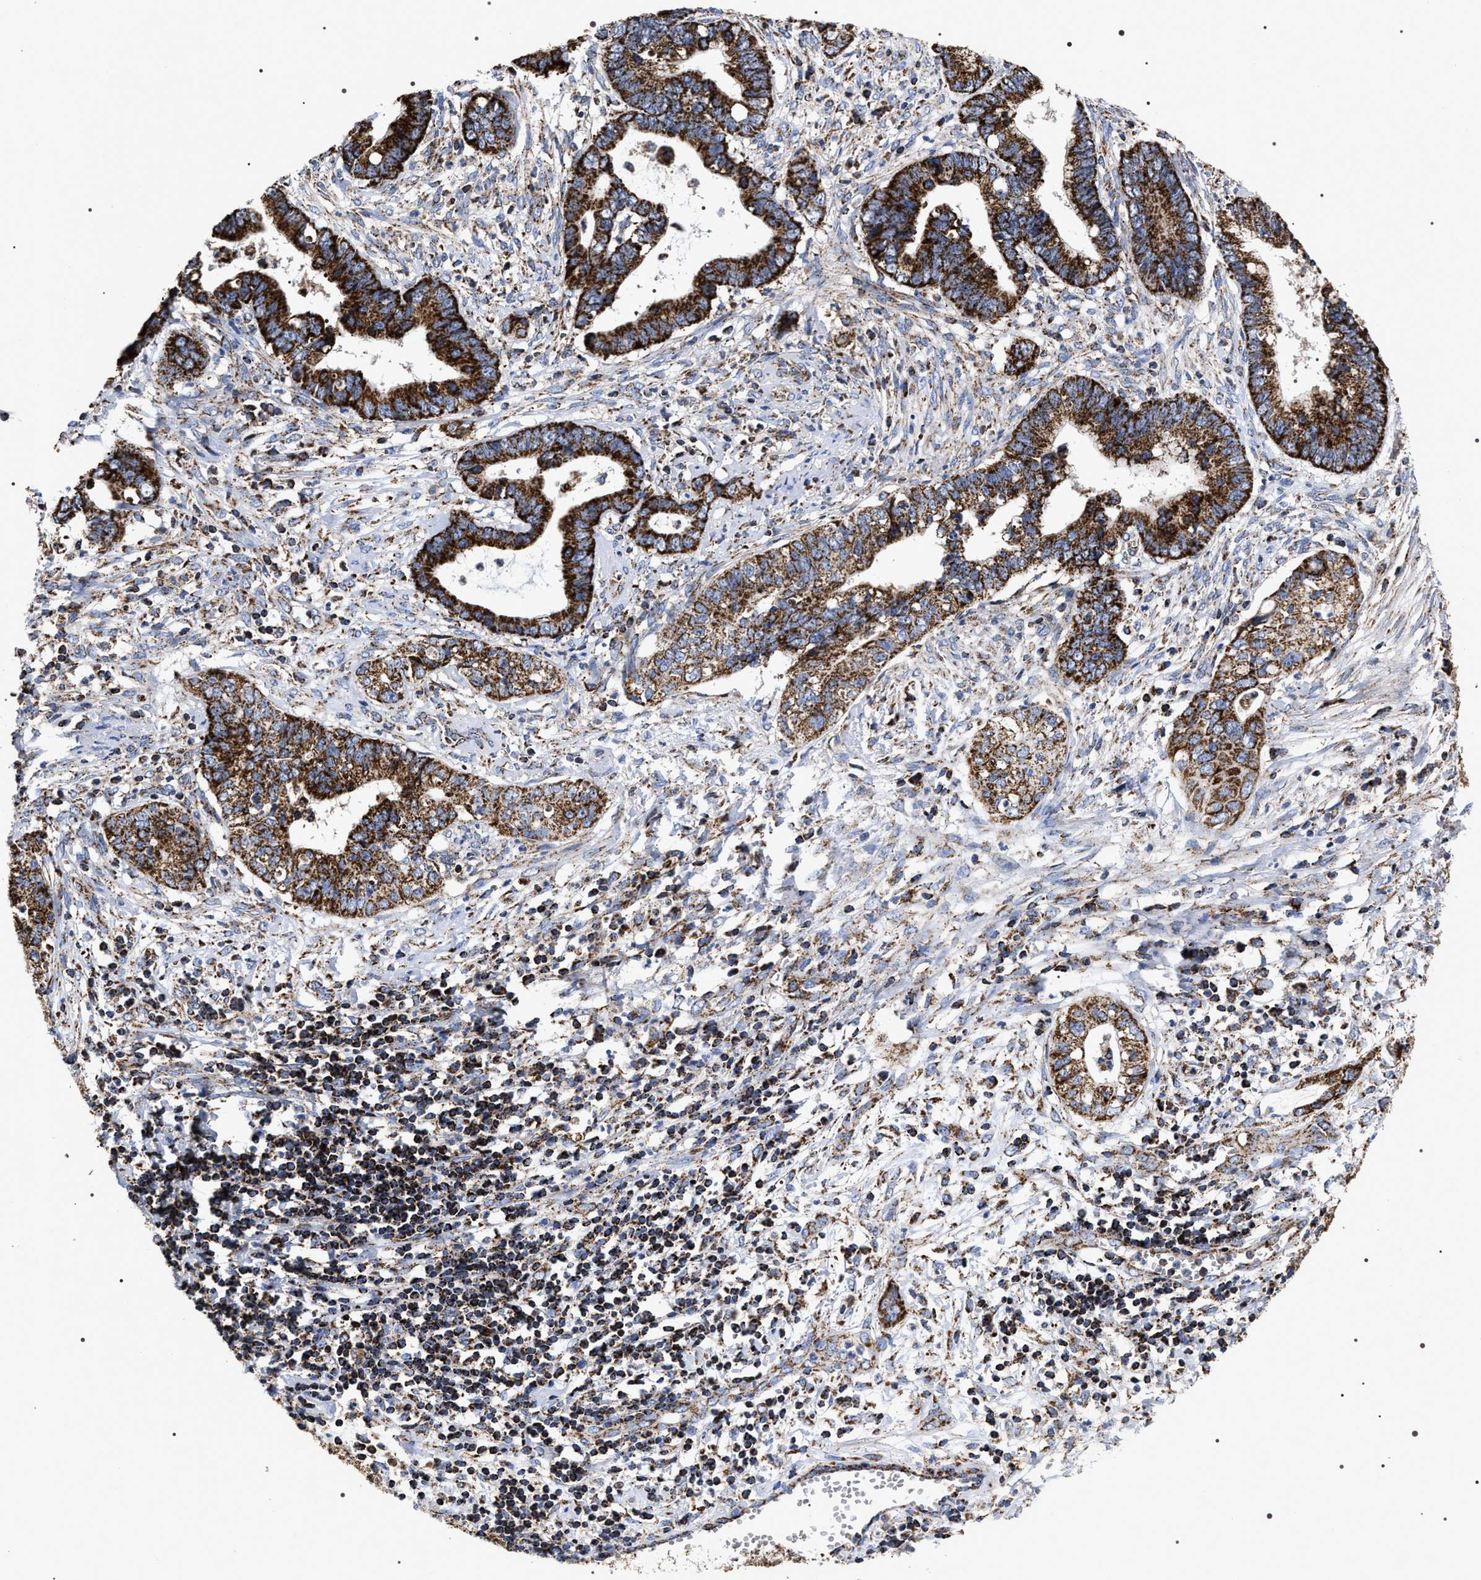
{"staining": {"intensity": "strong", "quantity": ">75%", "location": "cytoplasmic/membranous"}, "tissue": "cervical cancer", "cell_type": "Tumor cells", "image_type": "cancer", "snomed": [{"axis": "morphology", "description": "Adenocarcinoma, NOS"}, {"axis": "topography", "description": "Cervix"}], "caption": "A histopathology image of human cervical cancer (adenocarcinoma) stained for a protein exhibits strong cytoplasmic/membranous brown staining in tumor cells. Nuclei are stained in blue.", "gene": "COG5", "patient": {"sex": "female", "age": 44}}